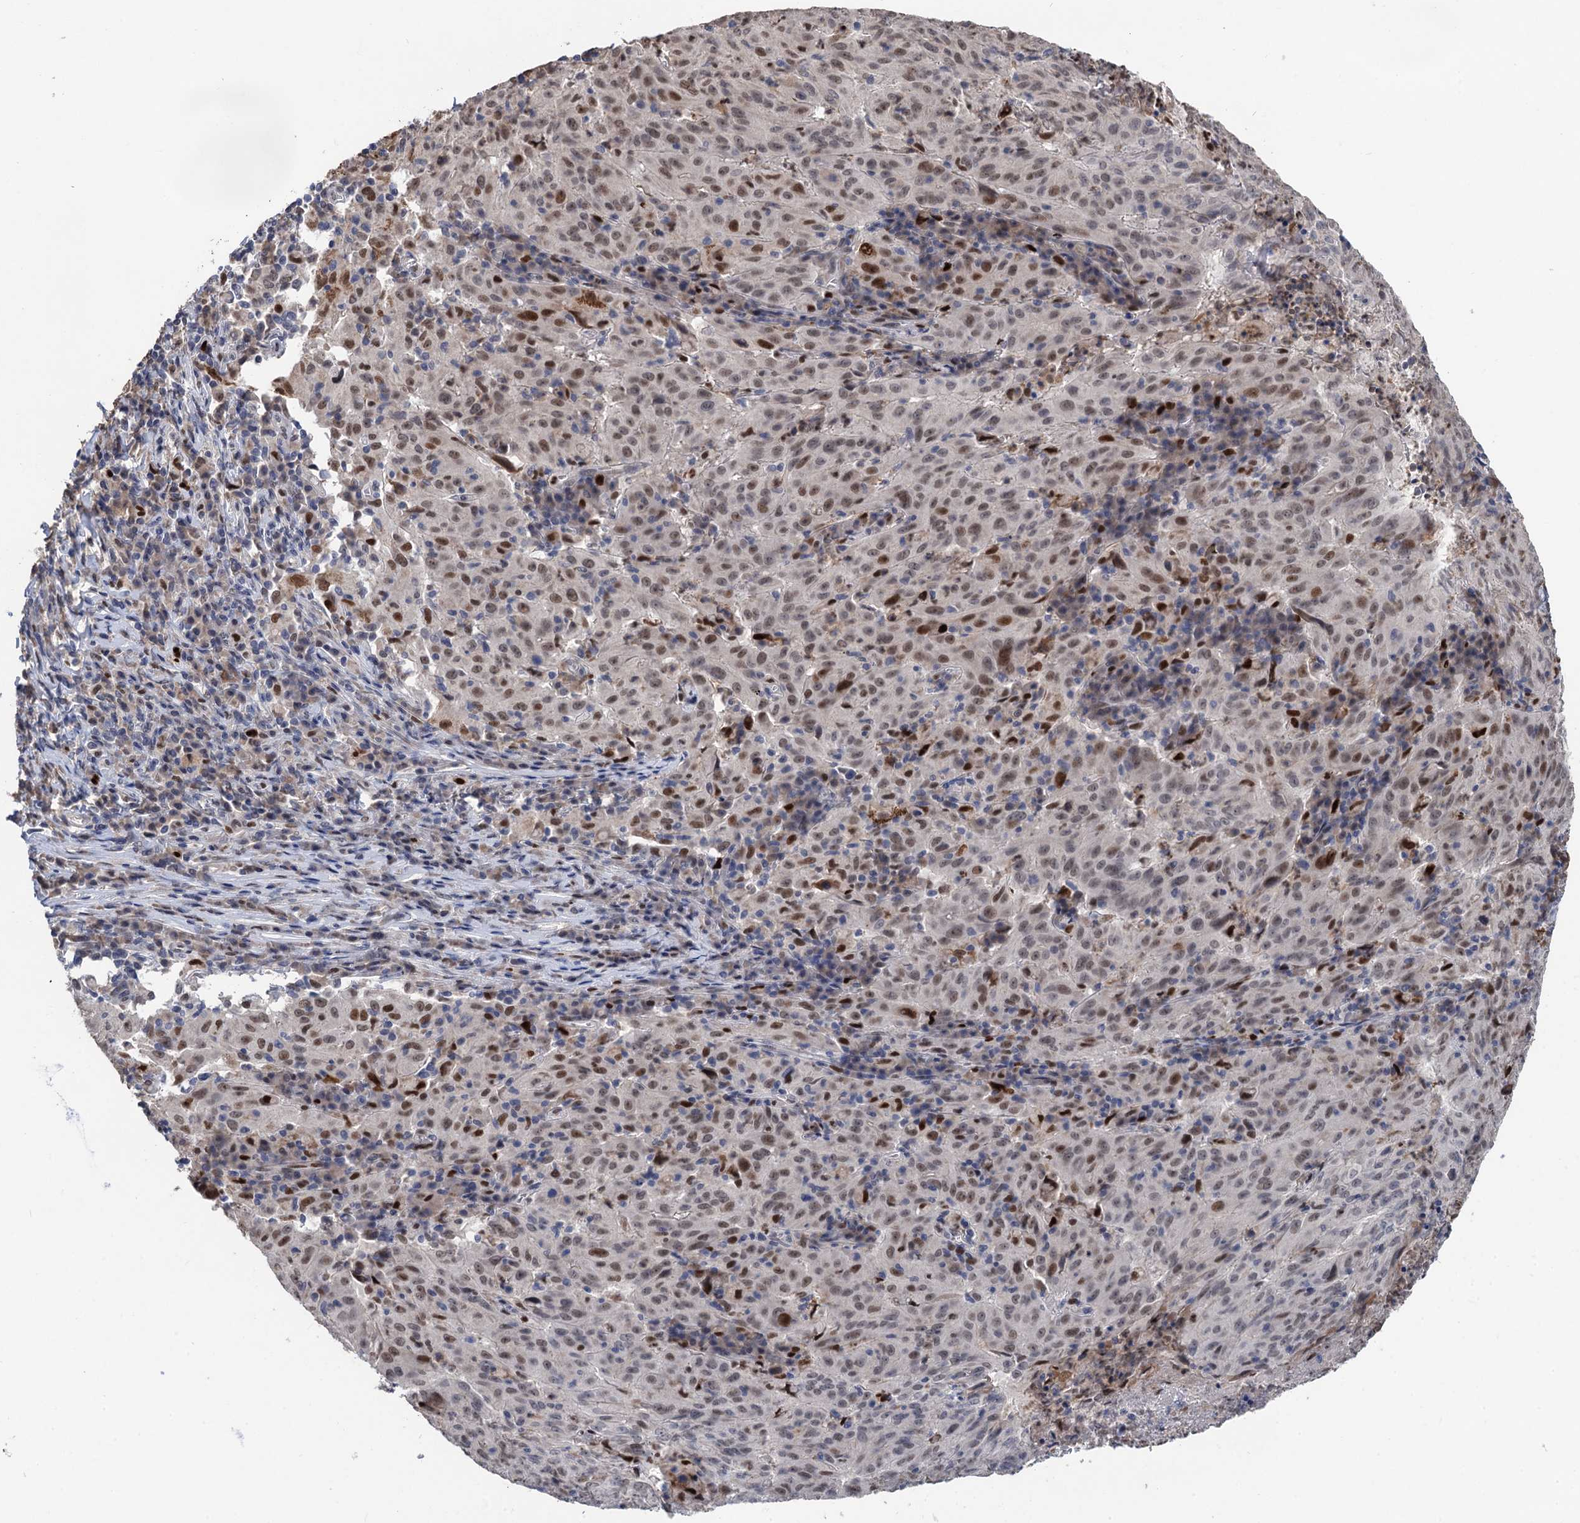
{"staining": {"intensity": "moderate", "quantity": "25%-75%", "location": "nuclear"}, "tissue": "pancreatic cancer", "cell_type": "Tumor cells", "image_type": "cancer", "snomed": [{"axis": "morphology", "description": "Adenocarcinoma, NOS"}, {"axis": "topography", "description": "Pancreas"}], "caption": "Approximately 25%-75% of tumor cells in pancreatic cancer reveal moderate nuclear protein staining as visualized by brown immunohistochemical staining.", "gene": "TSEN34", "patient": {"sex": "male", "age": 63}}